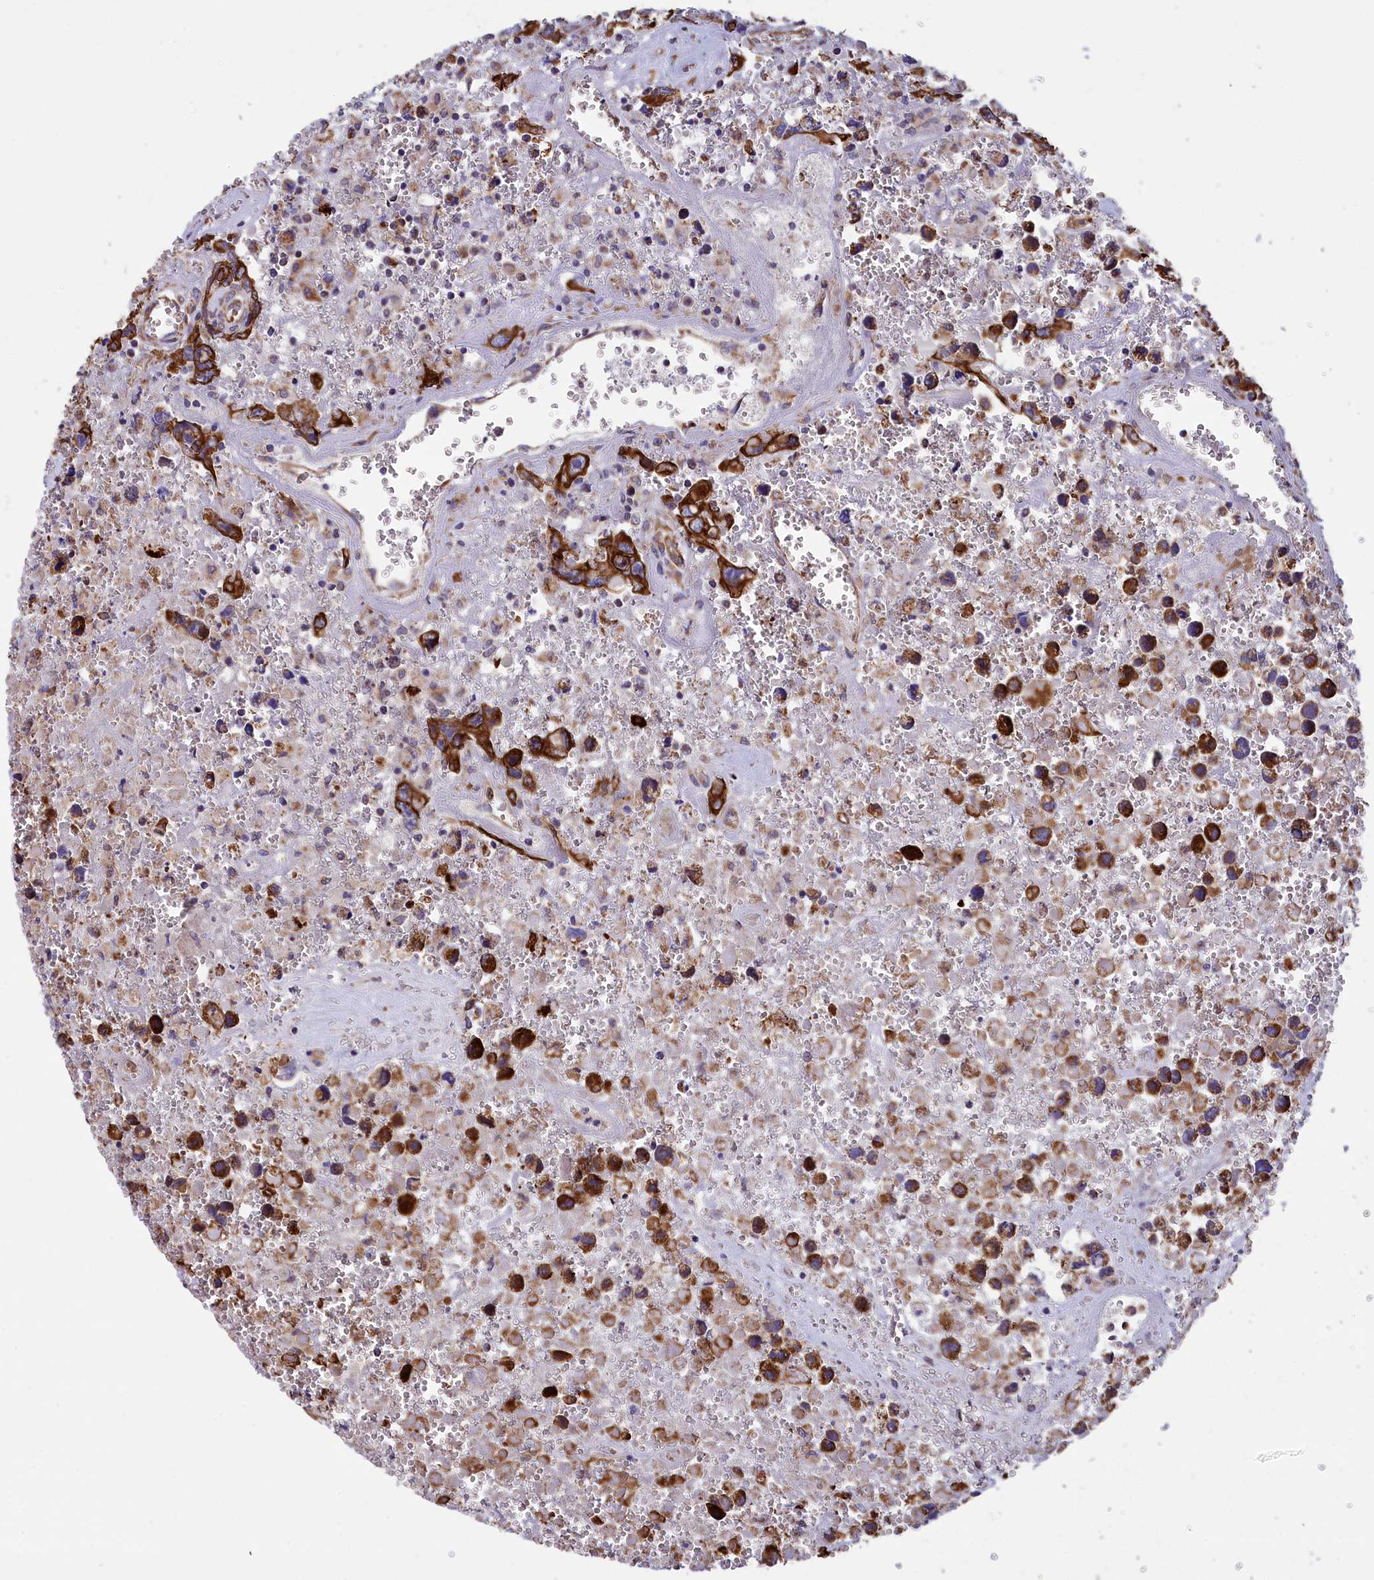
{"staining": {"intensity": "strong", "quantity": ">75%", "location": "cytoplasmic/membranous"}, "tissue": "testis cancer", "cell_type": "Tumor cells", "image_type": "cancer", "snomed": [{"axis": "morphology", "description": "Carcinoma, Embryonal, NOS"}, {"axis": "topography", "description": "Testis"}], "caption": "Testis cancer (embryonal carcinoma) stained with a brown dye displays strong cytoplasmic/membranous positive staining in about >75% of tumor cells.", "gene": "GATB", "patient": {"sex": "male", "age": 31}}